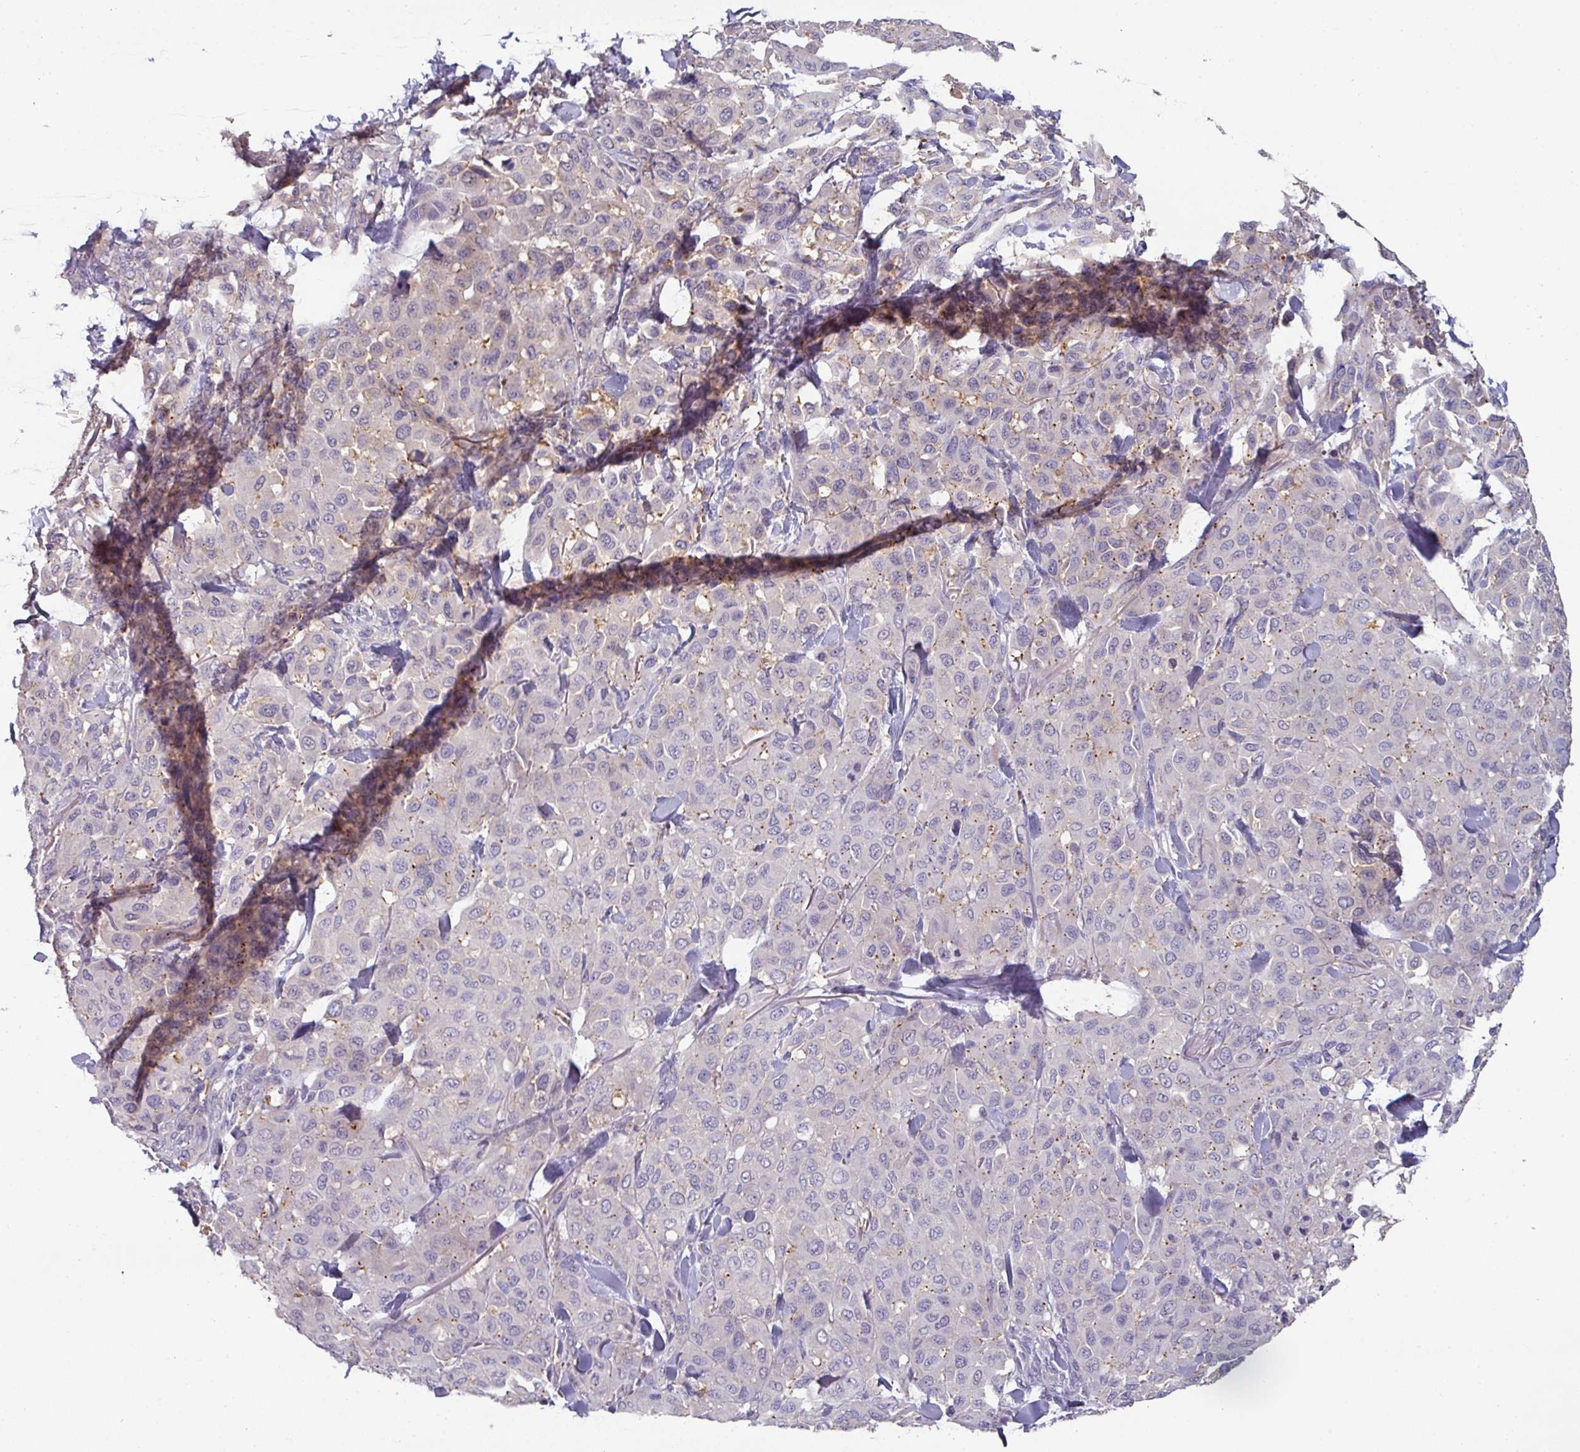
{"staining": {"intensity": "negative", "quantity": "none", "location": "none"}, "tissue": "melanoma", "cell_type": "Tumor cells", "image_type": "cancer", "snomed": [{"axis": "morphology", "description": "Malignant melanoma, Metastatic site"}, {"axis": "topography", "description": "Skin"}], "caption": "Tumor cells show no significant expression in melanoma.", "gene": "CD3G", "patient": {"sex": "female", "age": 81}}